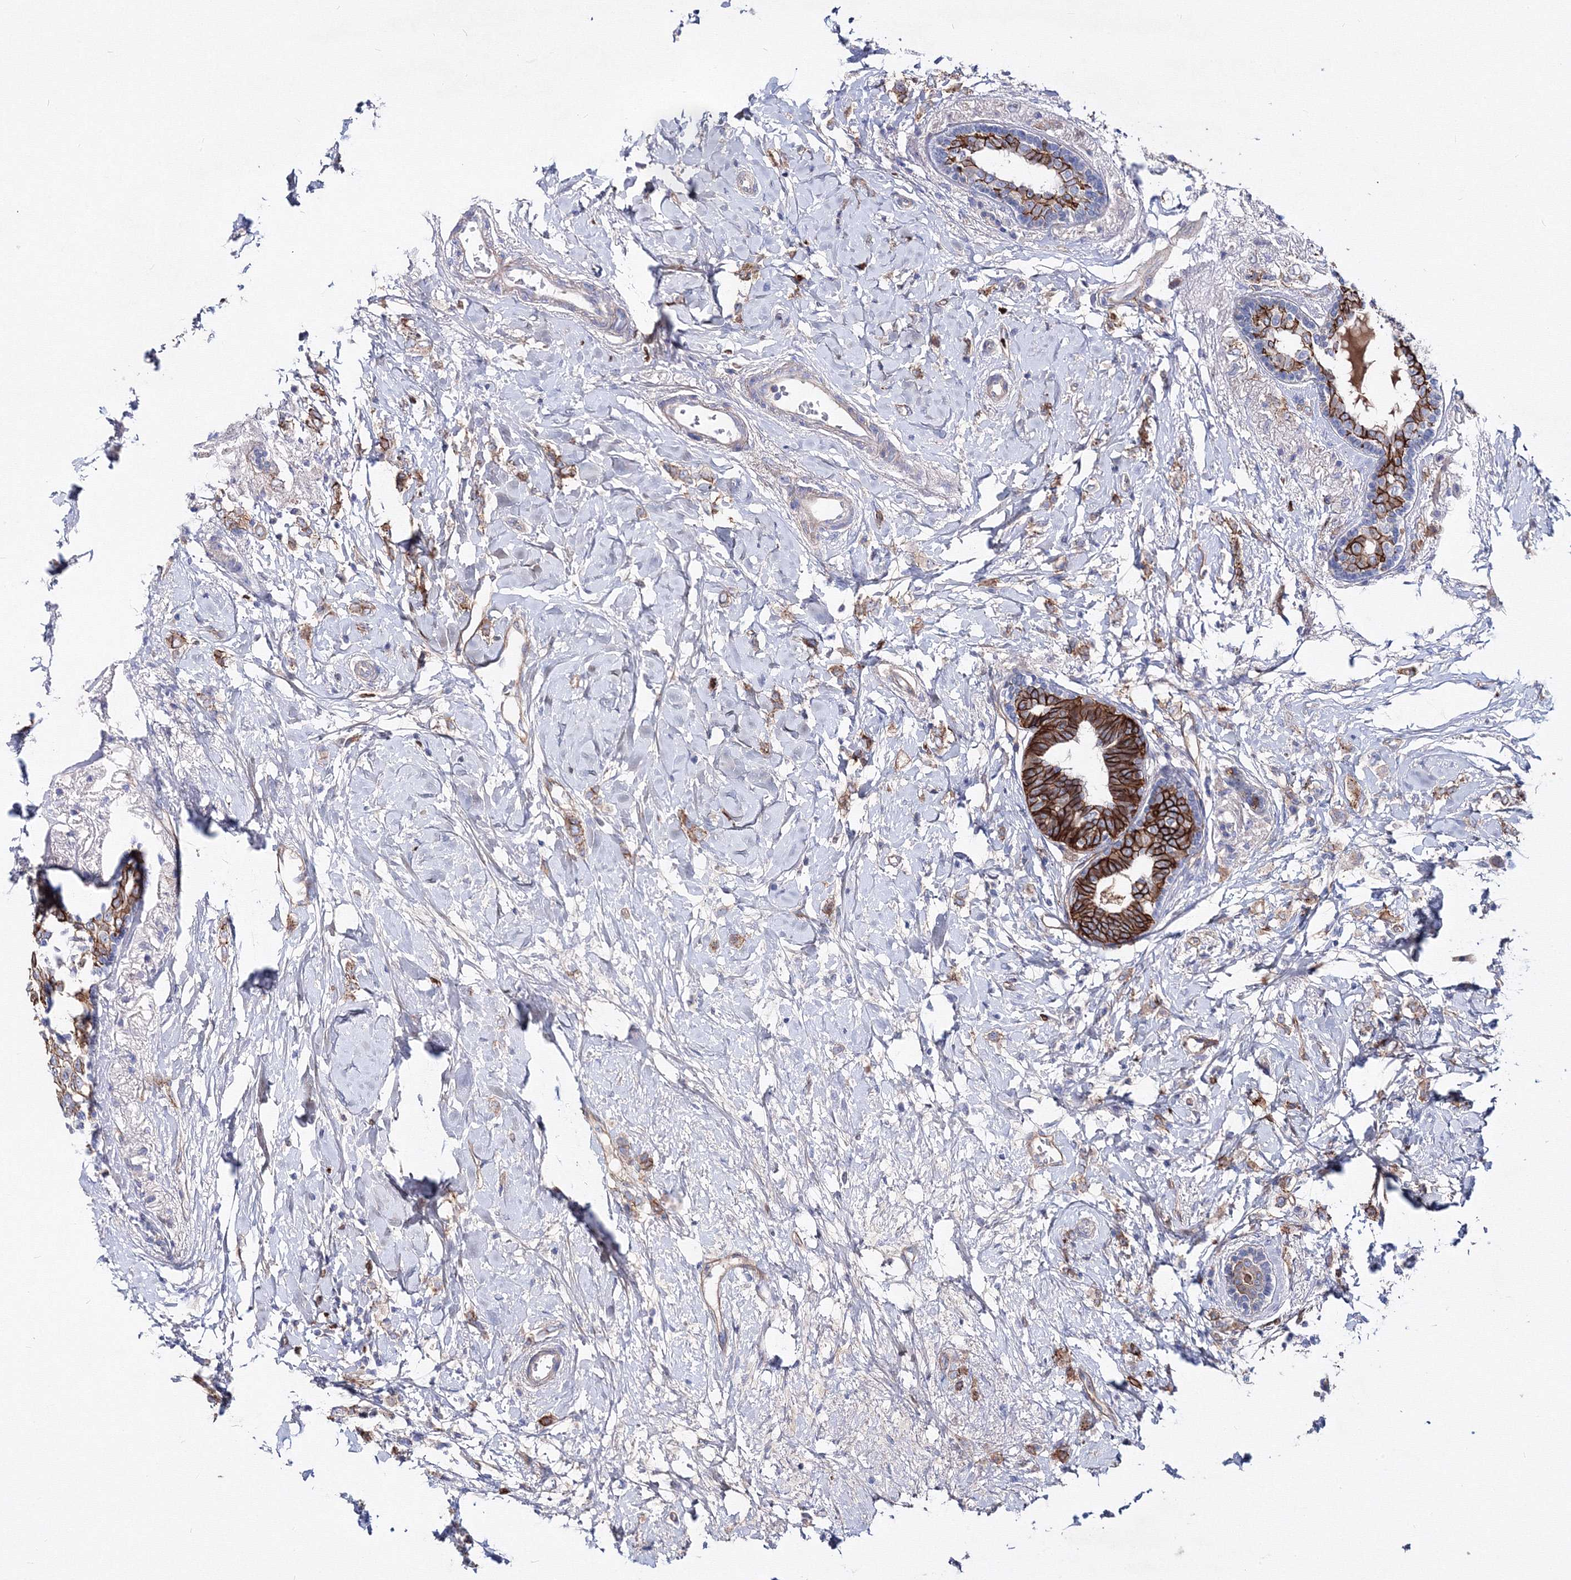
{"staining": {"intensity": "moderate", "quantity": ">75%", "location": "cytoplasmic/membranous"}, "tissue": "breast cancer", "cell_type": "Tumor cells", "image_type": "cancer", "snomed": [{"axis": "morphology", "description": "Normal tissue, NOS"}, {"axis": "morphology", "description": "Lobular carcinoma"}, {"axis": "topography", "description": "Breast"}], "caption": "This histopathology image reveals immunohistochemistry (IHC) staining of breast cancer, with medium moderate cytoplasmic/membranous staining in about >75% of tumor cells.", "gene": "C11orf52", "patient": {"sex": "female", "age": 47}}